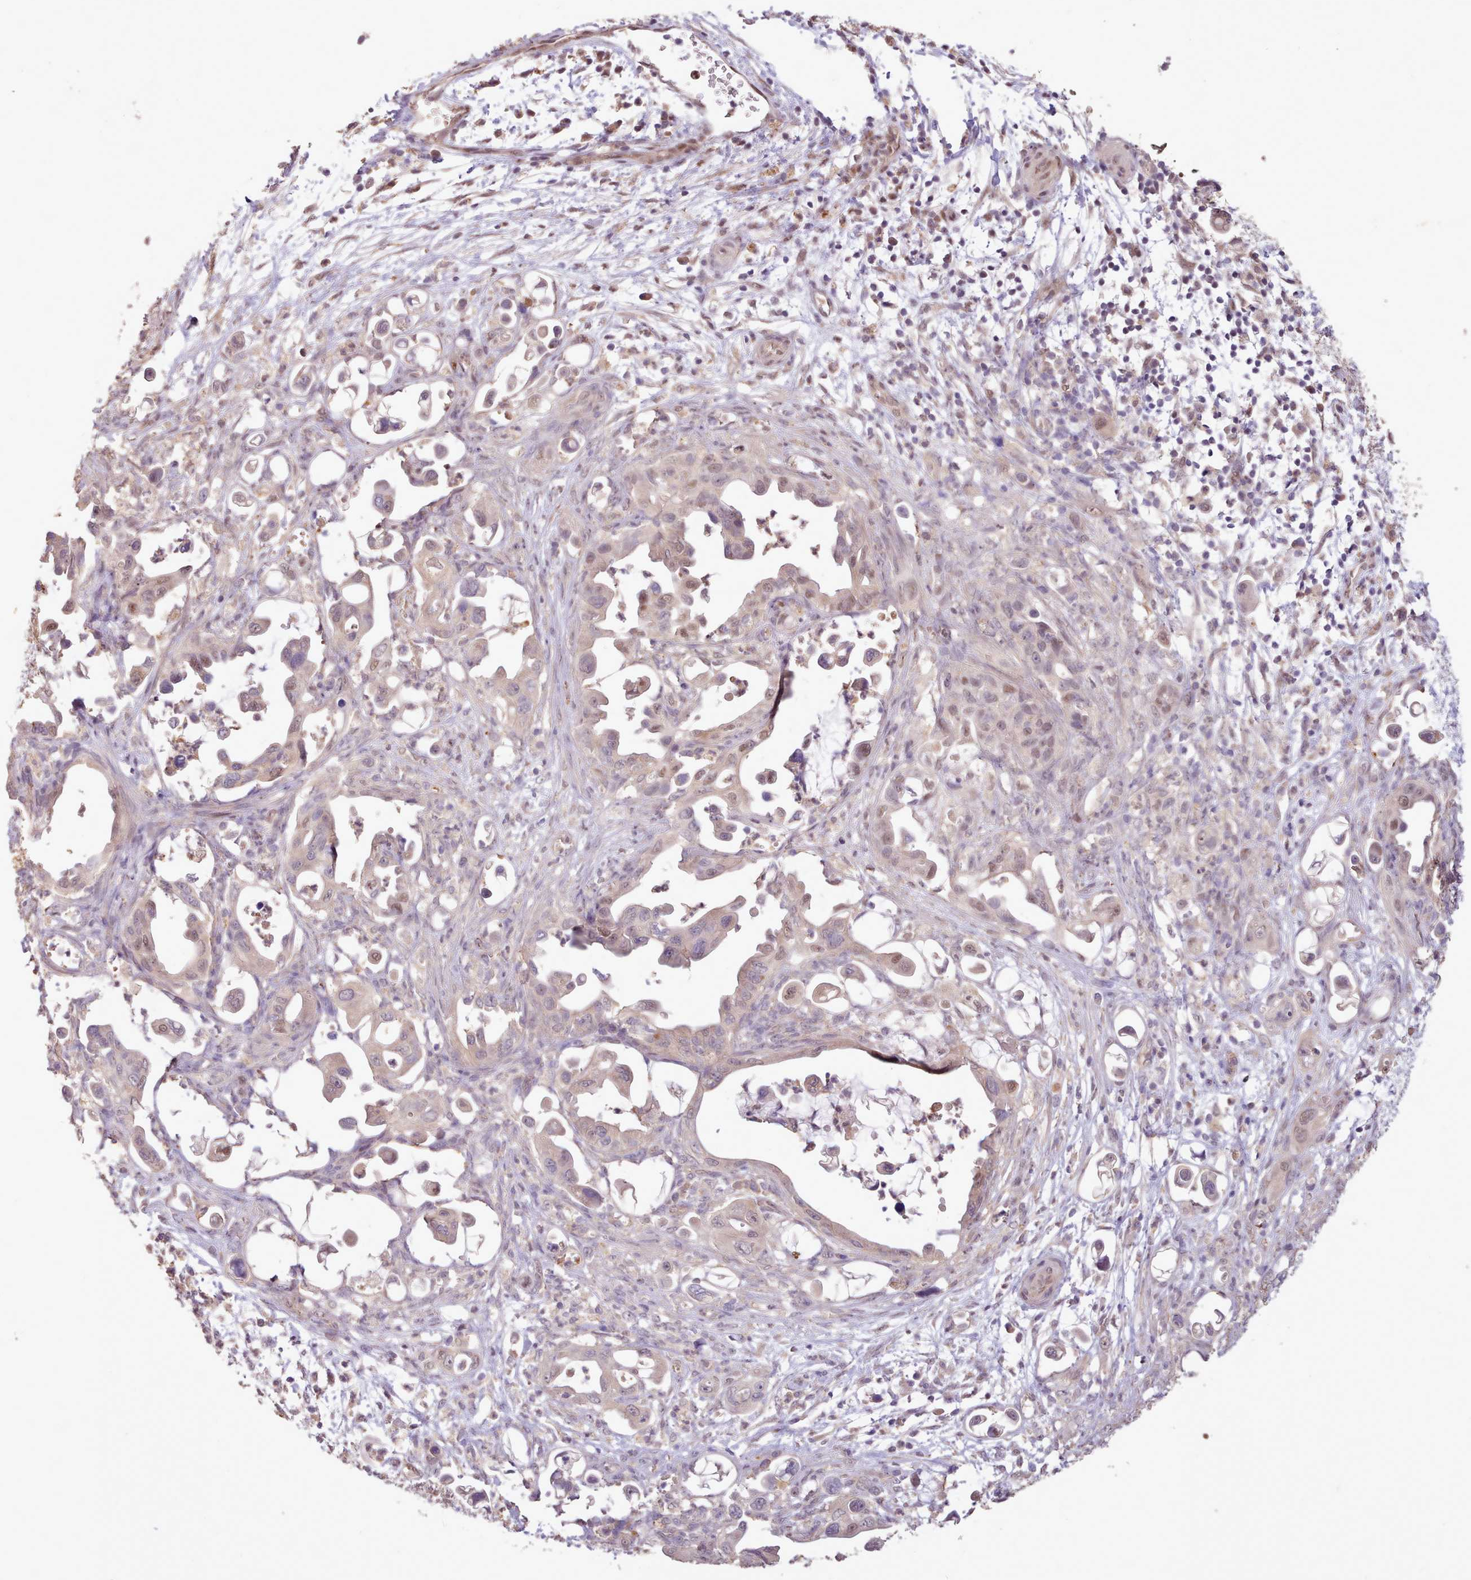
{"staining": {"intensity": "weak", "quantity": "25%-75%", "location": "cytoplasmic/membranous,nuclear"}, "tissue": "pancreatic cancer", "cell_type": "Tumor cells", "image_type": "cancer", "snomed": [{"axis": "morphology", "description": "Adenocarcinoma, NOS"}, {"axis": "topography", "description": "Pancreas"}], "caption": "Pancreatic cancer stained with a brown dye exhibits weak cytoplasmic/membranous and nuclear positive expression in approximately 25%-75% of tumor cells.", "gene": "ZNF607", "patient": {"sex": "male", "age": 61}}